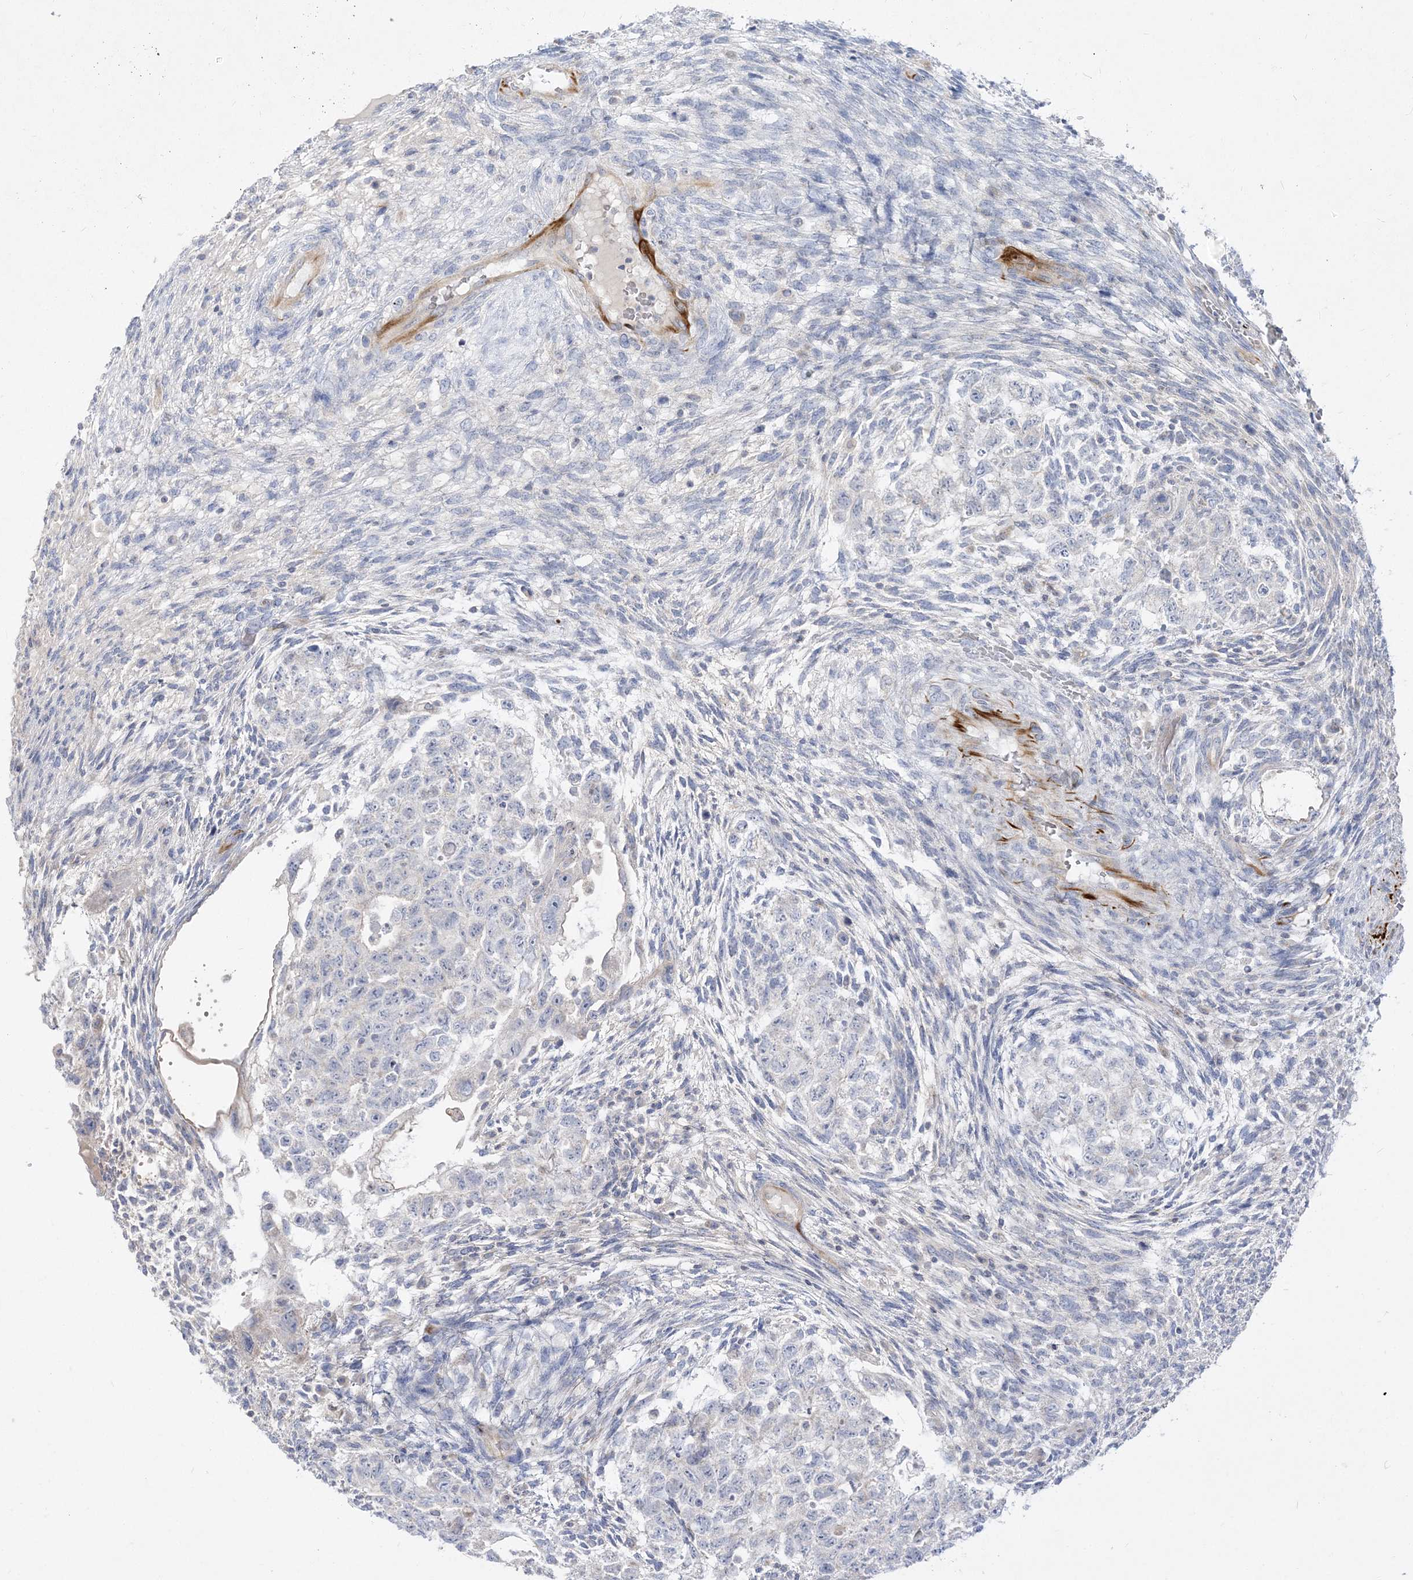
{"staining": {"intensity": "negative", "quantity": "none", "location": "none"}, "tissue": "testis cancer", "cell_type": "Tumor cells", "image_type": "cancer", "snomed": [{"axis": "morphology", "description": "Carcinoma, Embryonal, NOS"}, {"axis": "topography", "description": "Testis"}], "caption": "Tumor cells are negative for protein expression in human embryonal carcinoma (testis).", "gene": "GPAT2", "patient": {"sex": "male", "age": 36}}